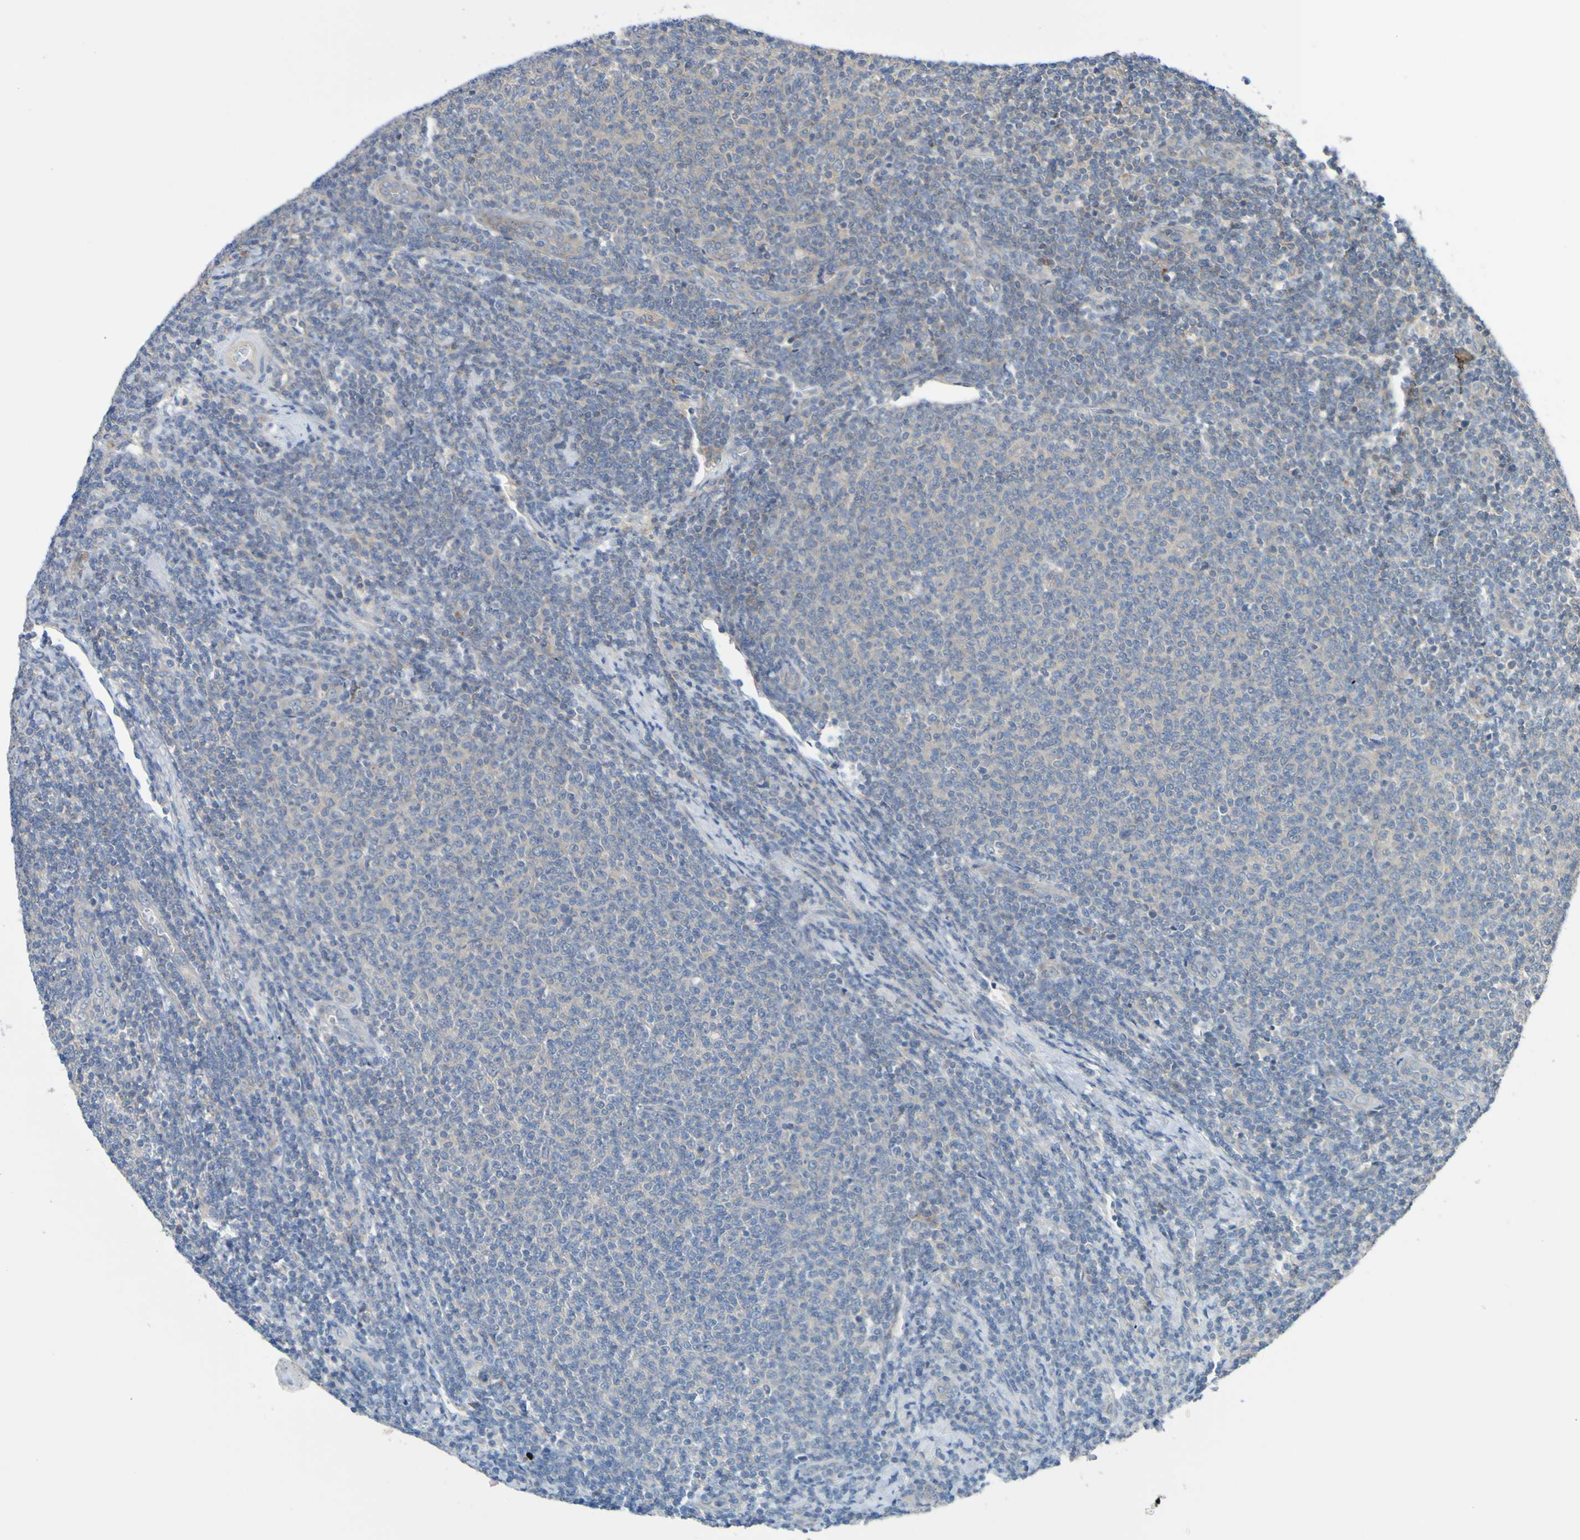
{"staining": {"intensity": "weak", "quantity": "<25%", "location": "cytoplasmic/membranous"}, "tissue": "lymphoma", "cell_type": "Tumor cells", "image_type": "cancer", "snomed": [{"axis": "morphology", "description": "Malignant lymphoma, non-Hodgkin's type, Low grade"}, {"axis": "topography", "description": "Lymph node"}], "caption": "Immunohistochemistry (IHC) photomicrograph of human low-grade malignant lymphoma, non-Hodgkin's type stained for a protein (brown), which exhibits no positivity in tumor cells.", "gene": "SDK1", "patient": {"sex": "male", "age": 66}}